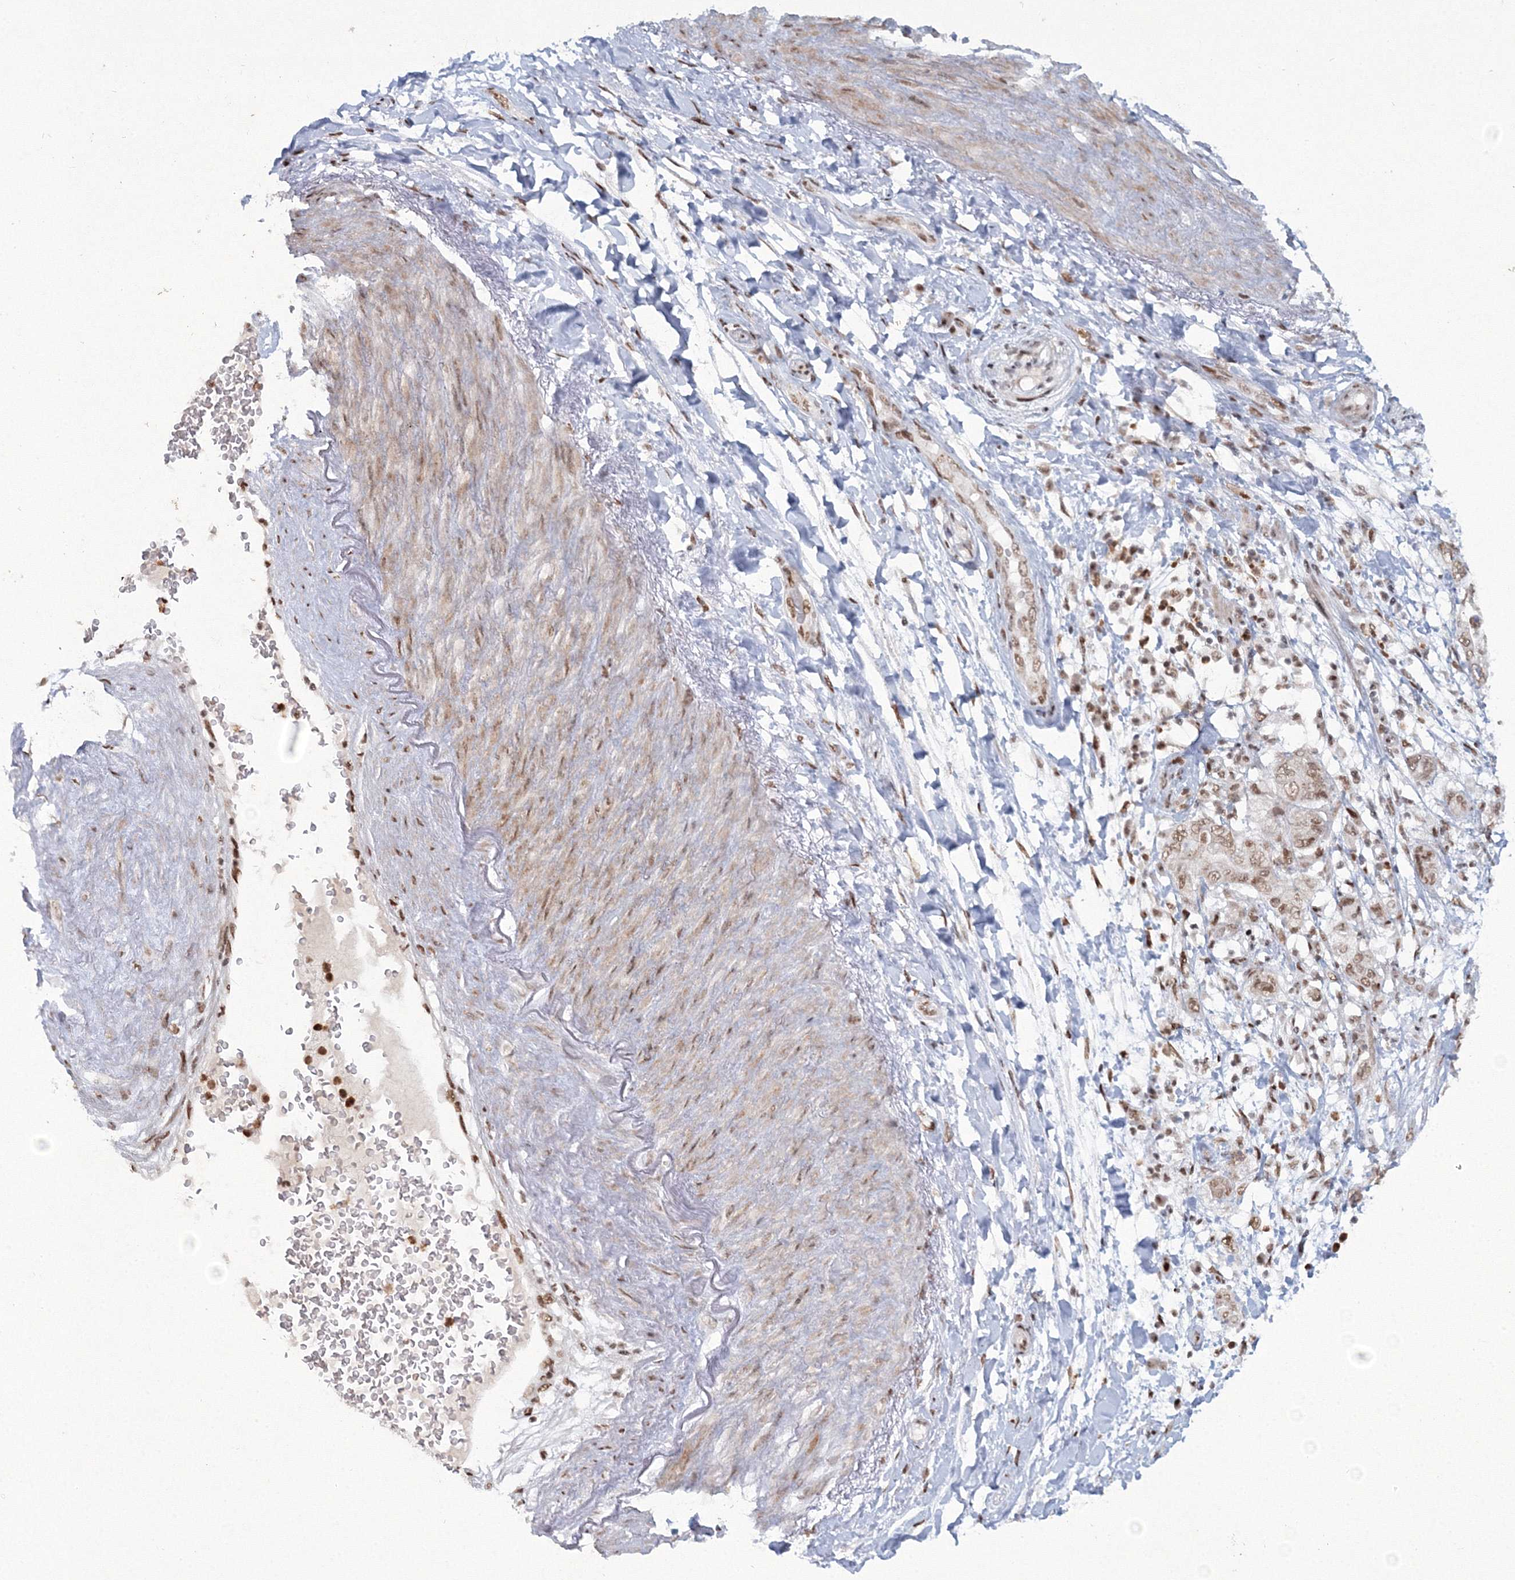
{"staining": {"intensity": "moderate", "quantity": ">75%", "location": "nuclear"}, "tissue": "pancreatic cancer", "cell_type": "Tumor cells", "image_type": "cancer", "snomed": [{"axis": "morphology", "description": "Adenocarcinoma, NOS"}, {"axis": "topography", "description": "Pancreas"}], "caption": "Pancreatic cancer tissue shows moderate nuclear positivity in about >75% of tumor cells, visualized by immunohistochemistry. (Brightfield microscopy of DAB IHC at high magnification).", "gene": "C3orf33", "patient": {"sex": "female", "age": 73}}